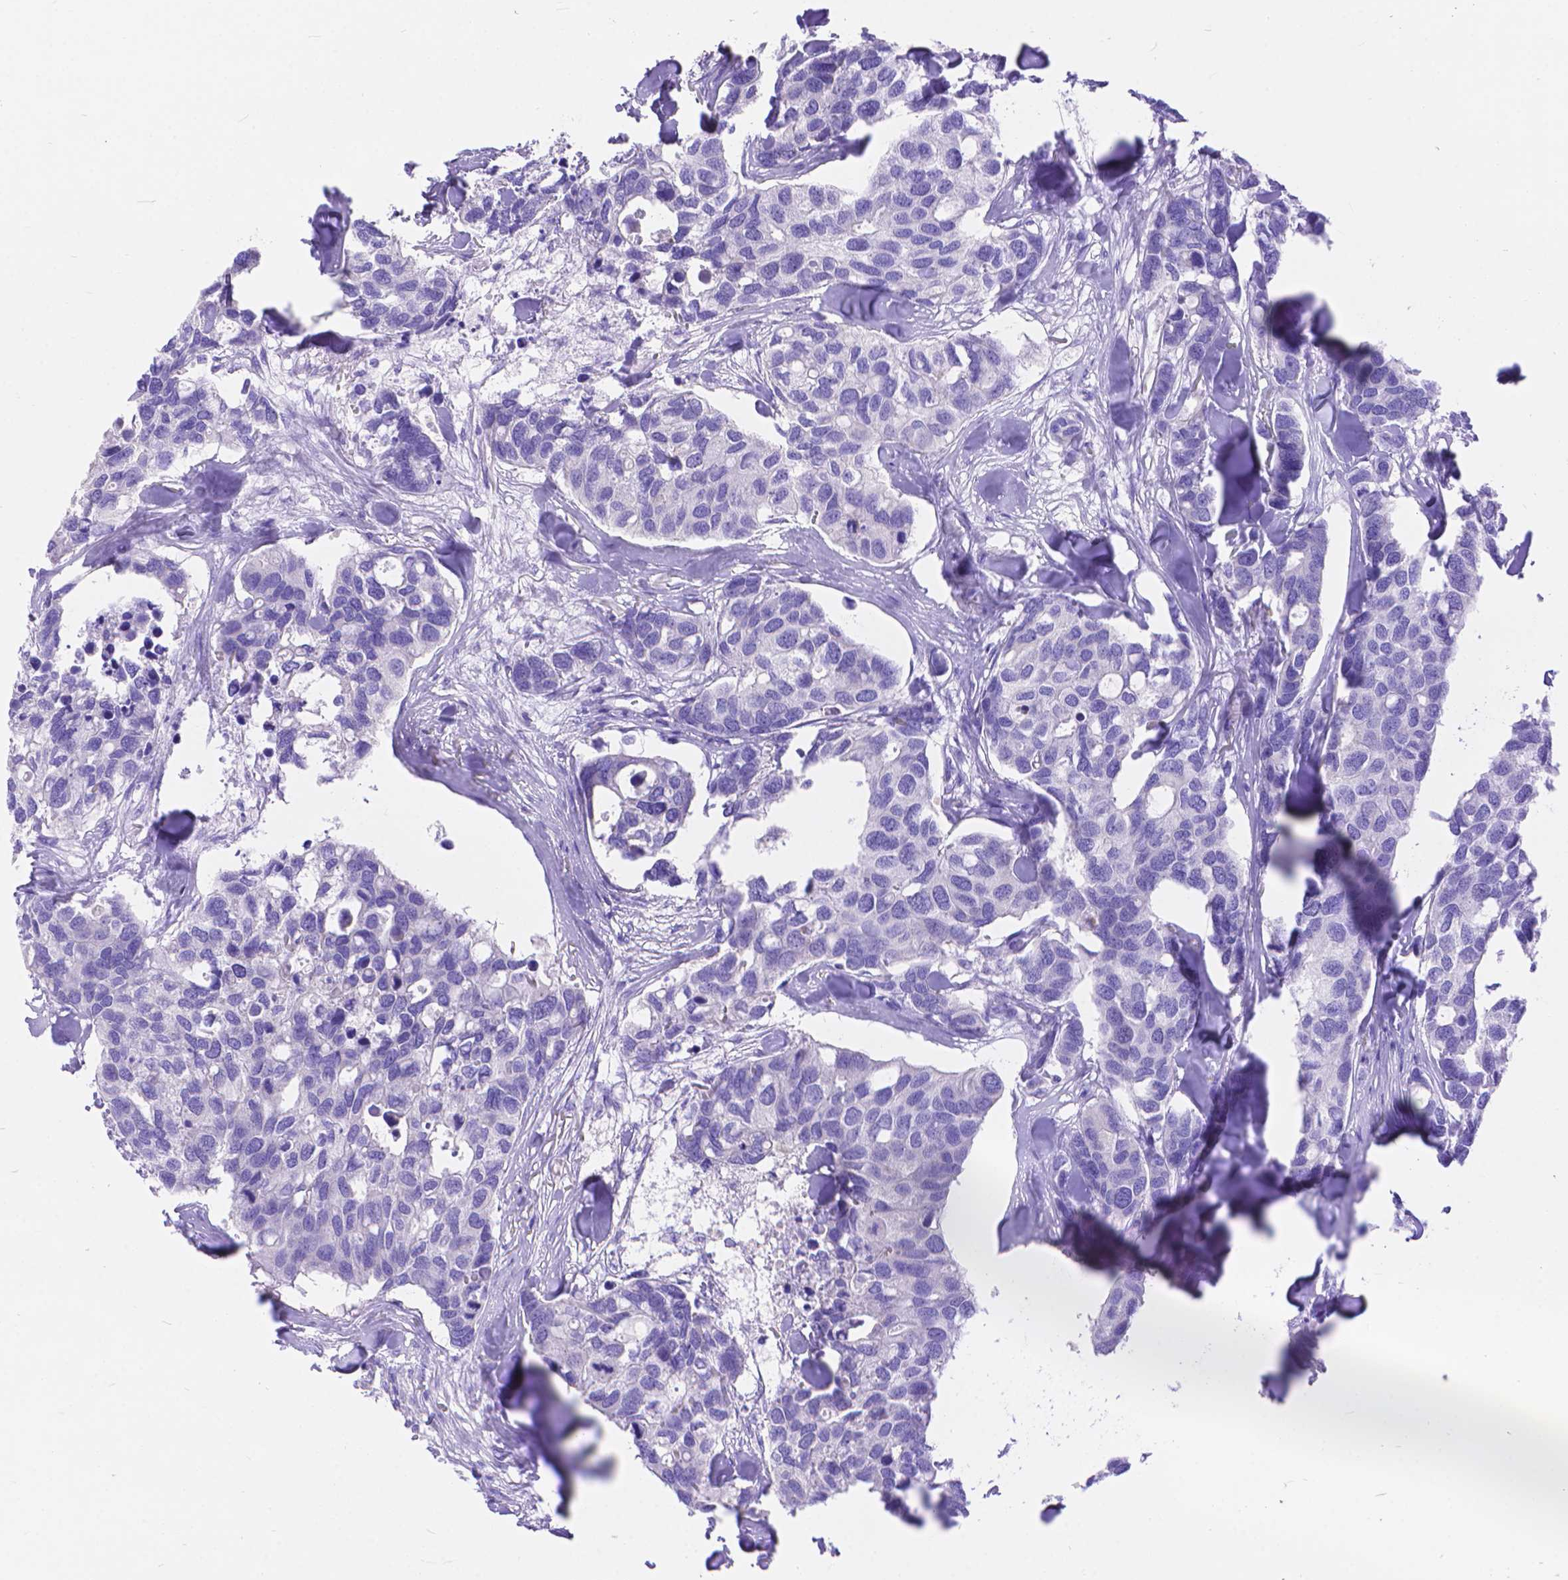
{"staining": {"intensity": "negative", "quantity": "none", "location": "none"}, "tissue": "breast cancer", "cell_type": "Tumor cells", "image_type": "cancer", "snomed": [{"axis": "morphology", "description": "Duct carcinoma"}, {"axis": "topography", "description": "Breast"}], "caption": "This is an IHC image of breast cancer. There is no staining in tumor cells.", "gene": "DHRS2", "patient": {"sex": "female", "age": 83}}